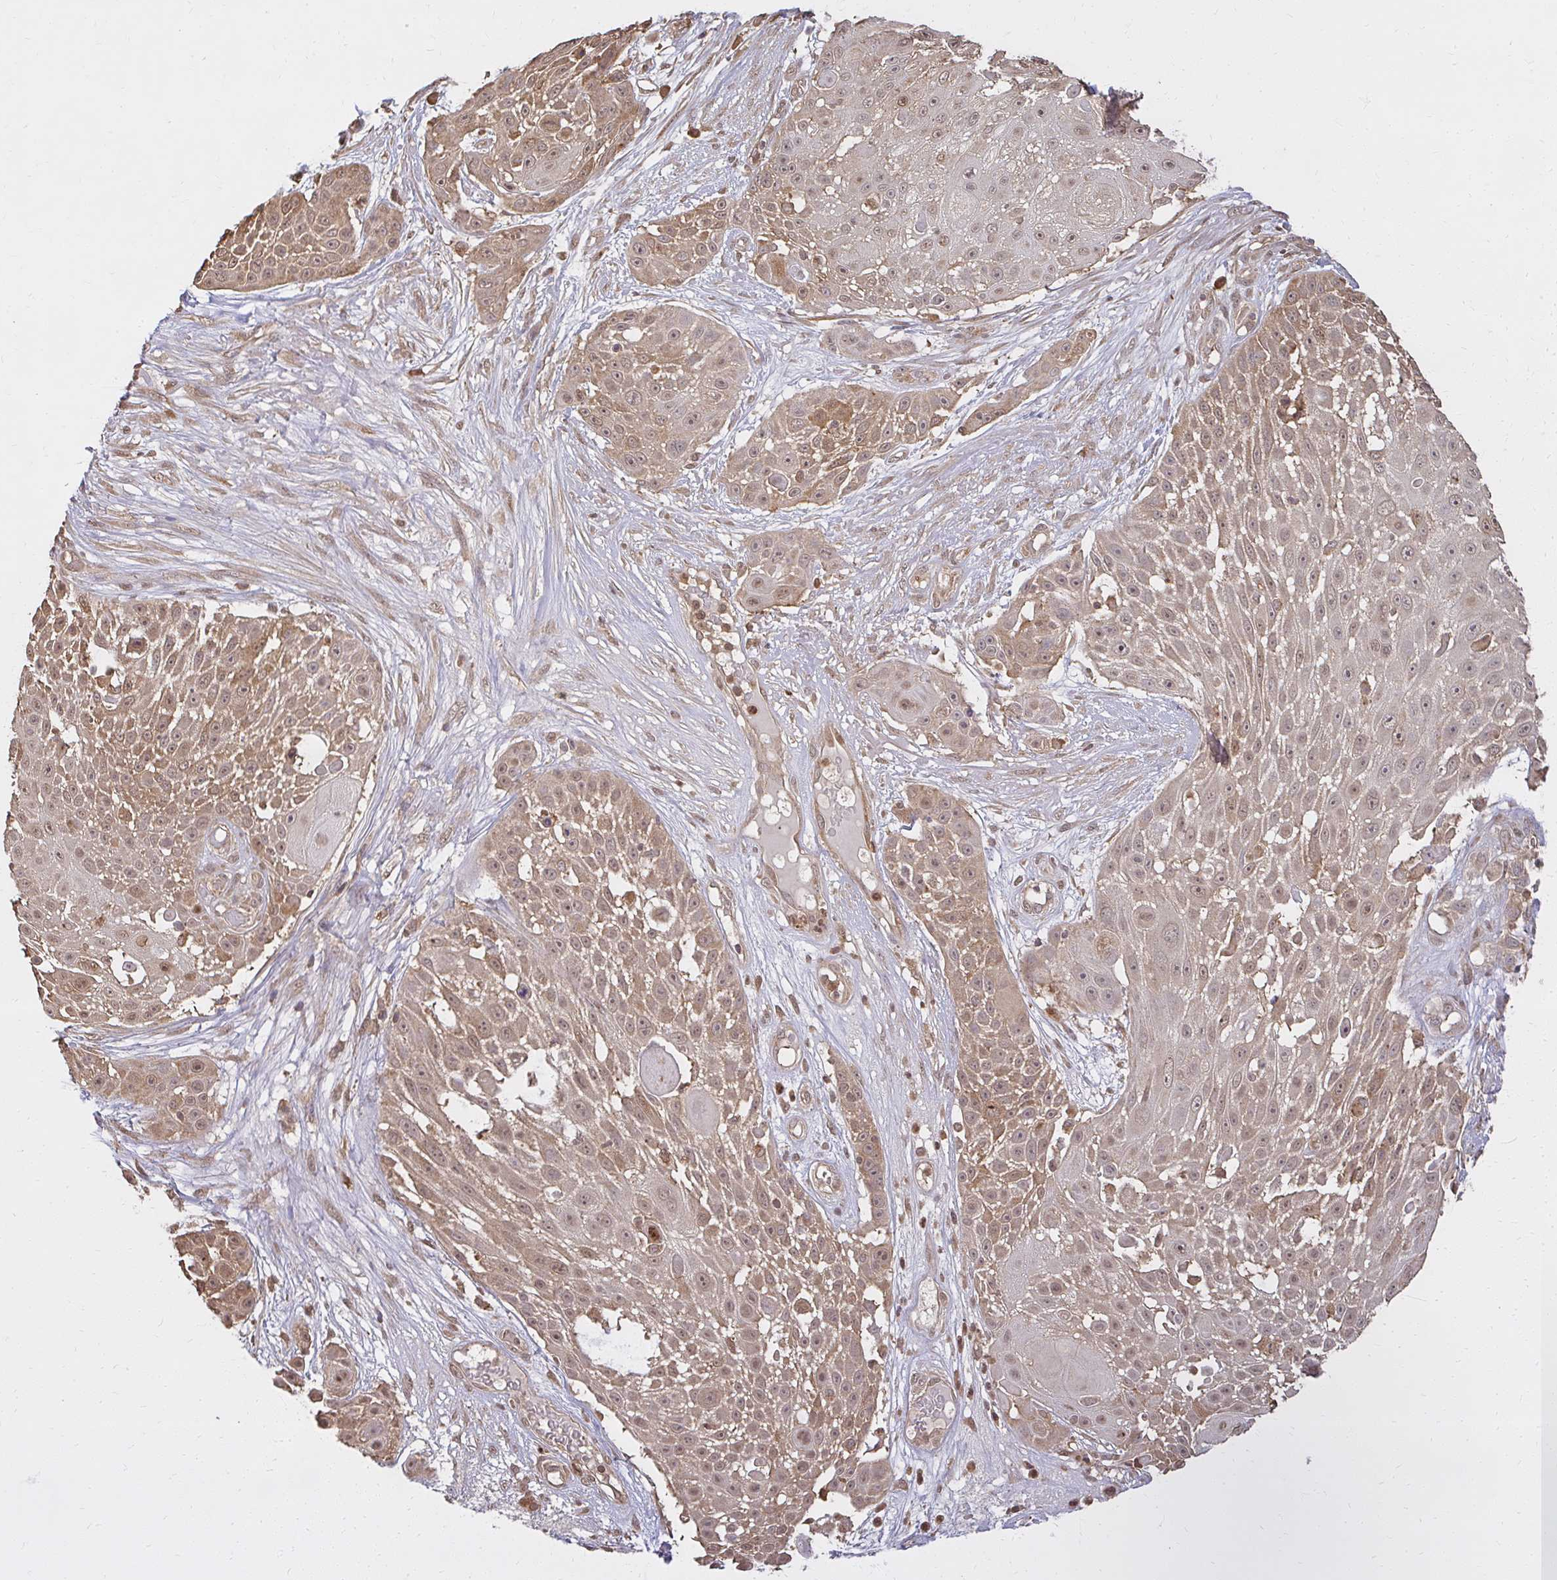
{"staining": {"intensity": "moderate", "quantity": ">75%", "location": "cytoplasmic/membranous,nuclear"}, "tissue": "skin cancer", "cell_type": "Tumor cells", "image_type": "cancer", "snomed": [{"axis": "morphology", "description": "Squamous cell carcinoma, NOS"}, {"axis": "topography", "description": "Skin"}], "caption": "Human skin cancer (squamous cell carcinoma) stained for a protein (brown) demonstrates moderate cytoplasmic/membranous and nuclear positive positivity in approximately >75% of tumor cells.", "gene": "LARS2", "patient": {"sex": "female", "age": 86}}